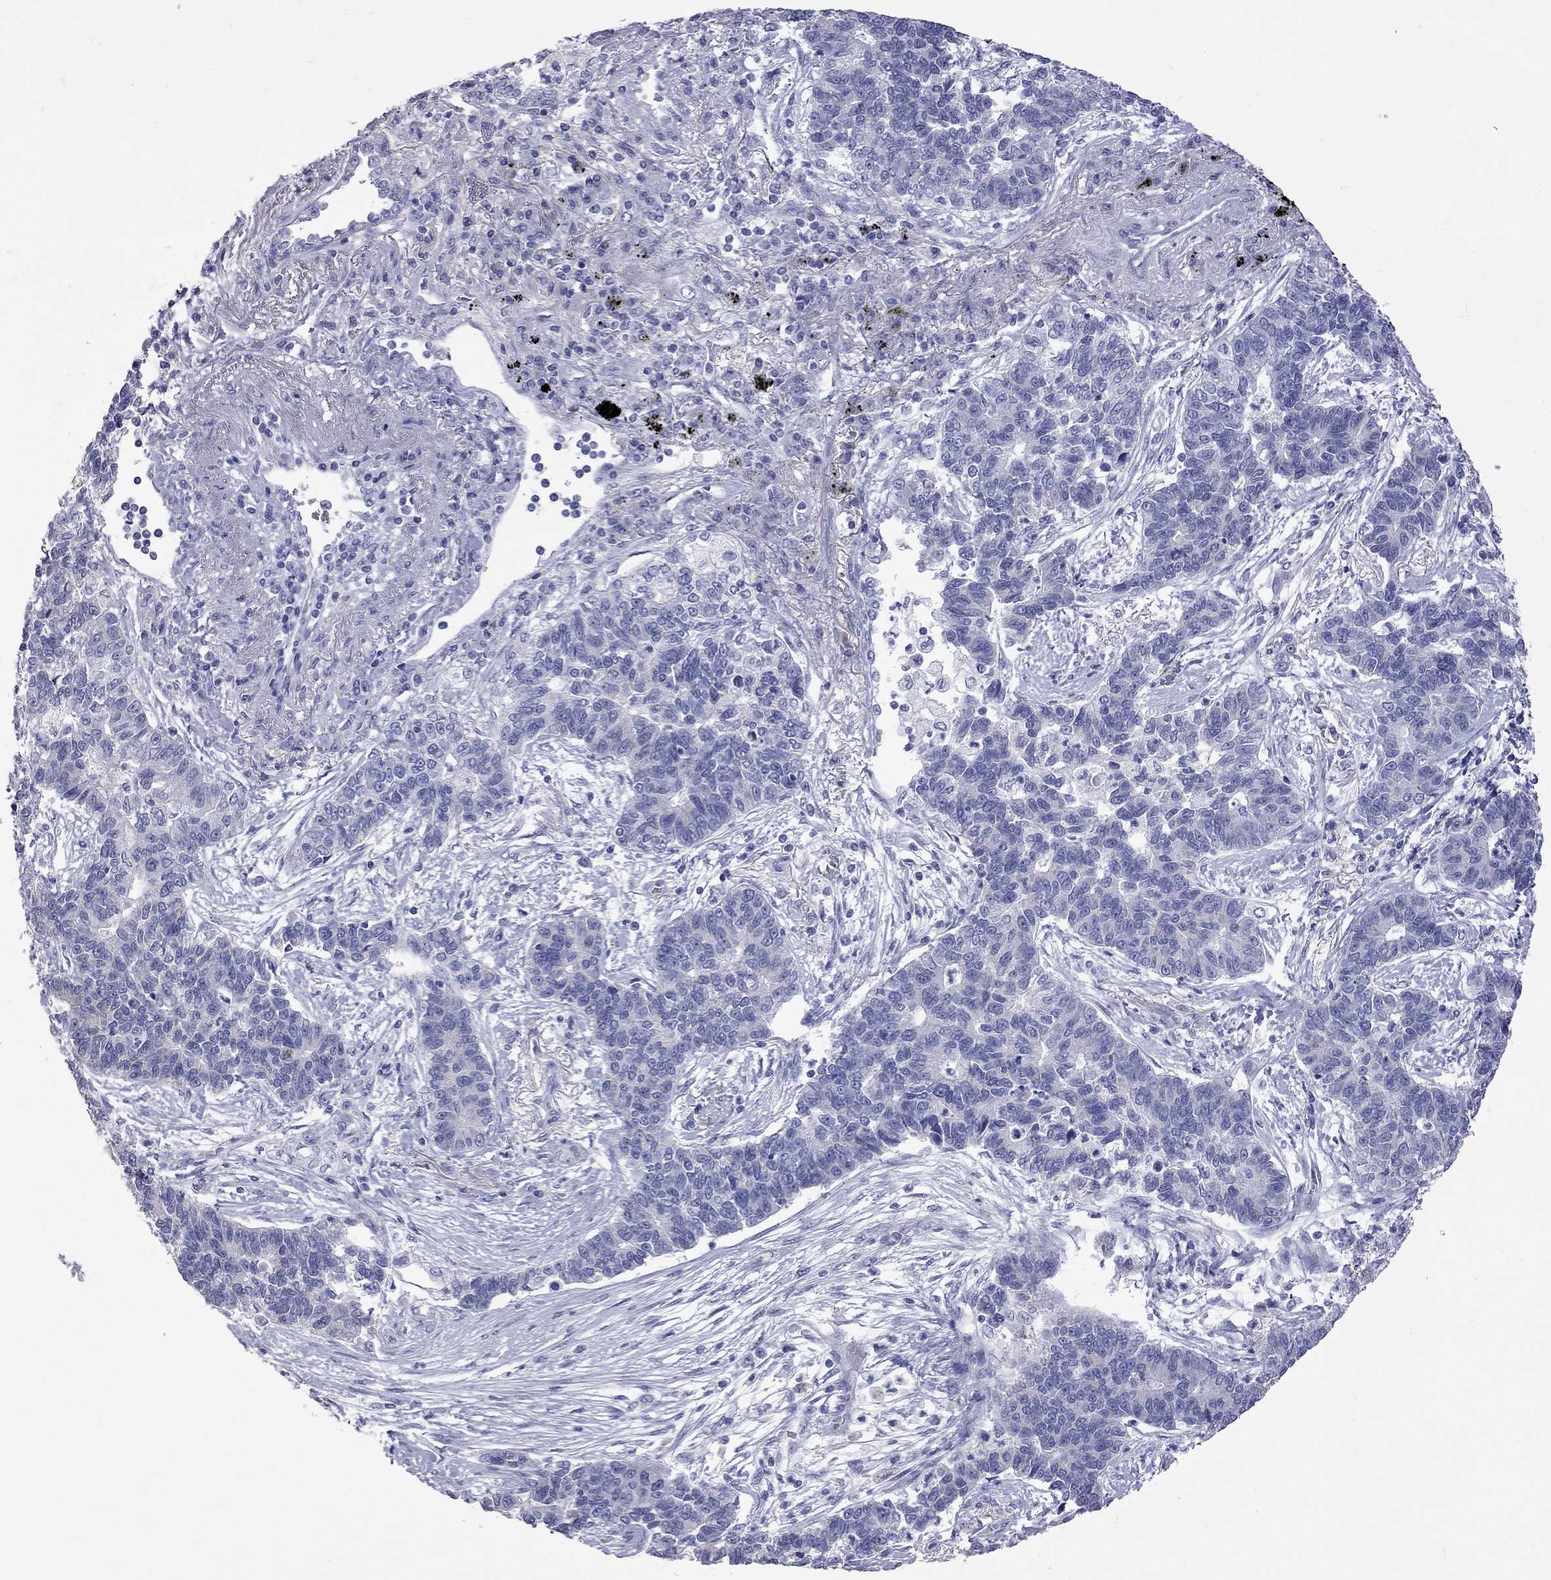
{"staining": {"intensity": "negative", "quantity": "none", "location": "none"}, "tissue": "lung cancer", "cell_type": "Tumor cells", "image_type": "cancer", "snomed": [{"axis": "morphology", "description": "Adenocarcinoma, NOS"}, {"axis": "topography", "description": "Lung"}], "caption": "Tumor cells show no significant positivity in lung cancer (adenocarcinoma).", "gene": "KCND2", "patient": {"sex": "female", "age": 57}}